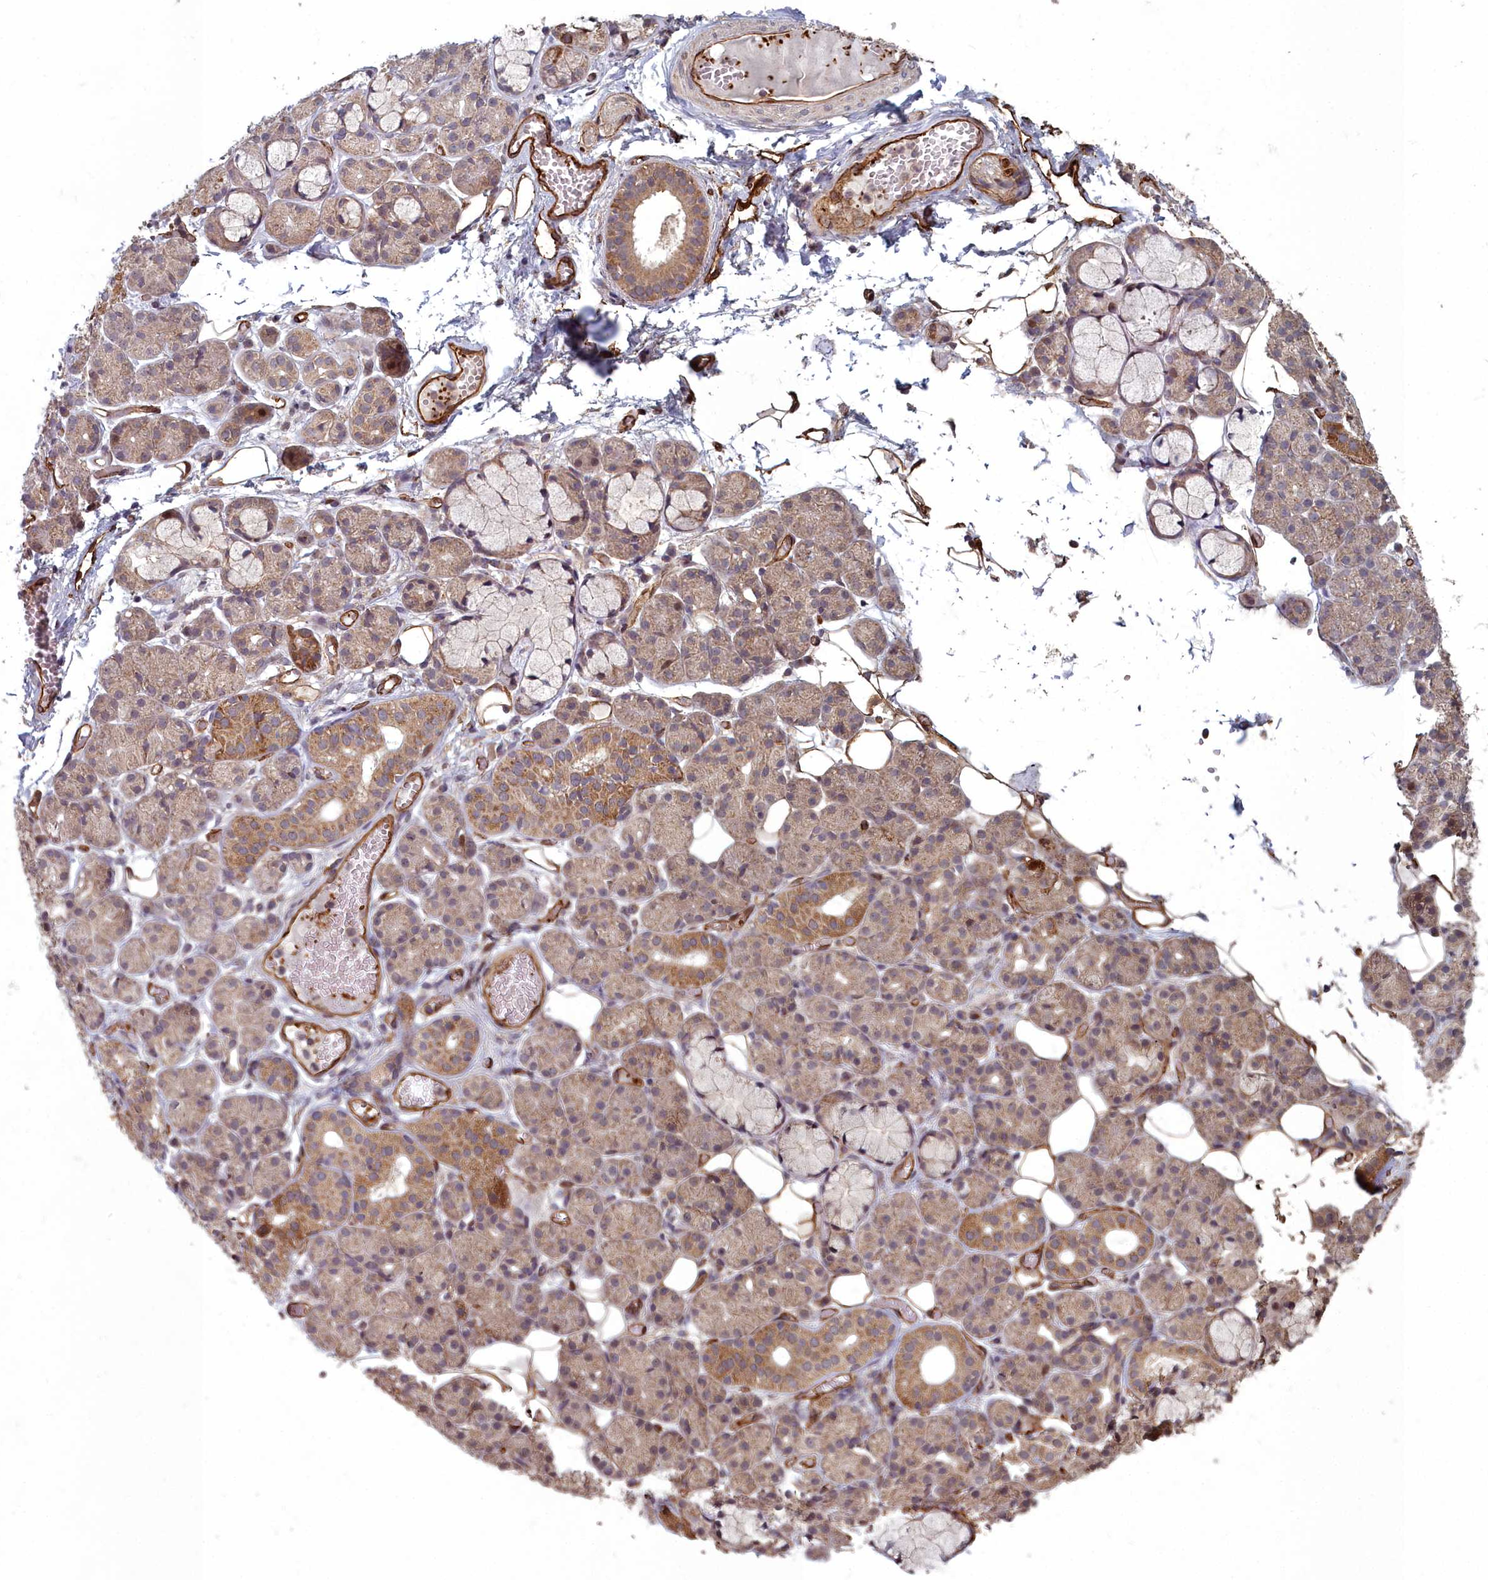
{"staining": {"intensity": "moderate", "quantity": "25%-75%", "location": "cytoplasmic/membranous"}, "tissue": "salivary gland", "cell_type": "Glandular cells", "image_type": "normal", "snomed": [{"axis": "morphology", "description": "Normal tissue, NOS"}, {"axis": "topography", "description": "Salivary gland"}], "caption": "Immunohistochemistry (IHC) (DAB) staining of unremarkable human salivary gland shows moderate cytoplasmic/membranous protein staining in about 25%-75% of glandular cells.", "gene": "TSPYL4", "patient": {"sex": "male", "age": 63}}